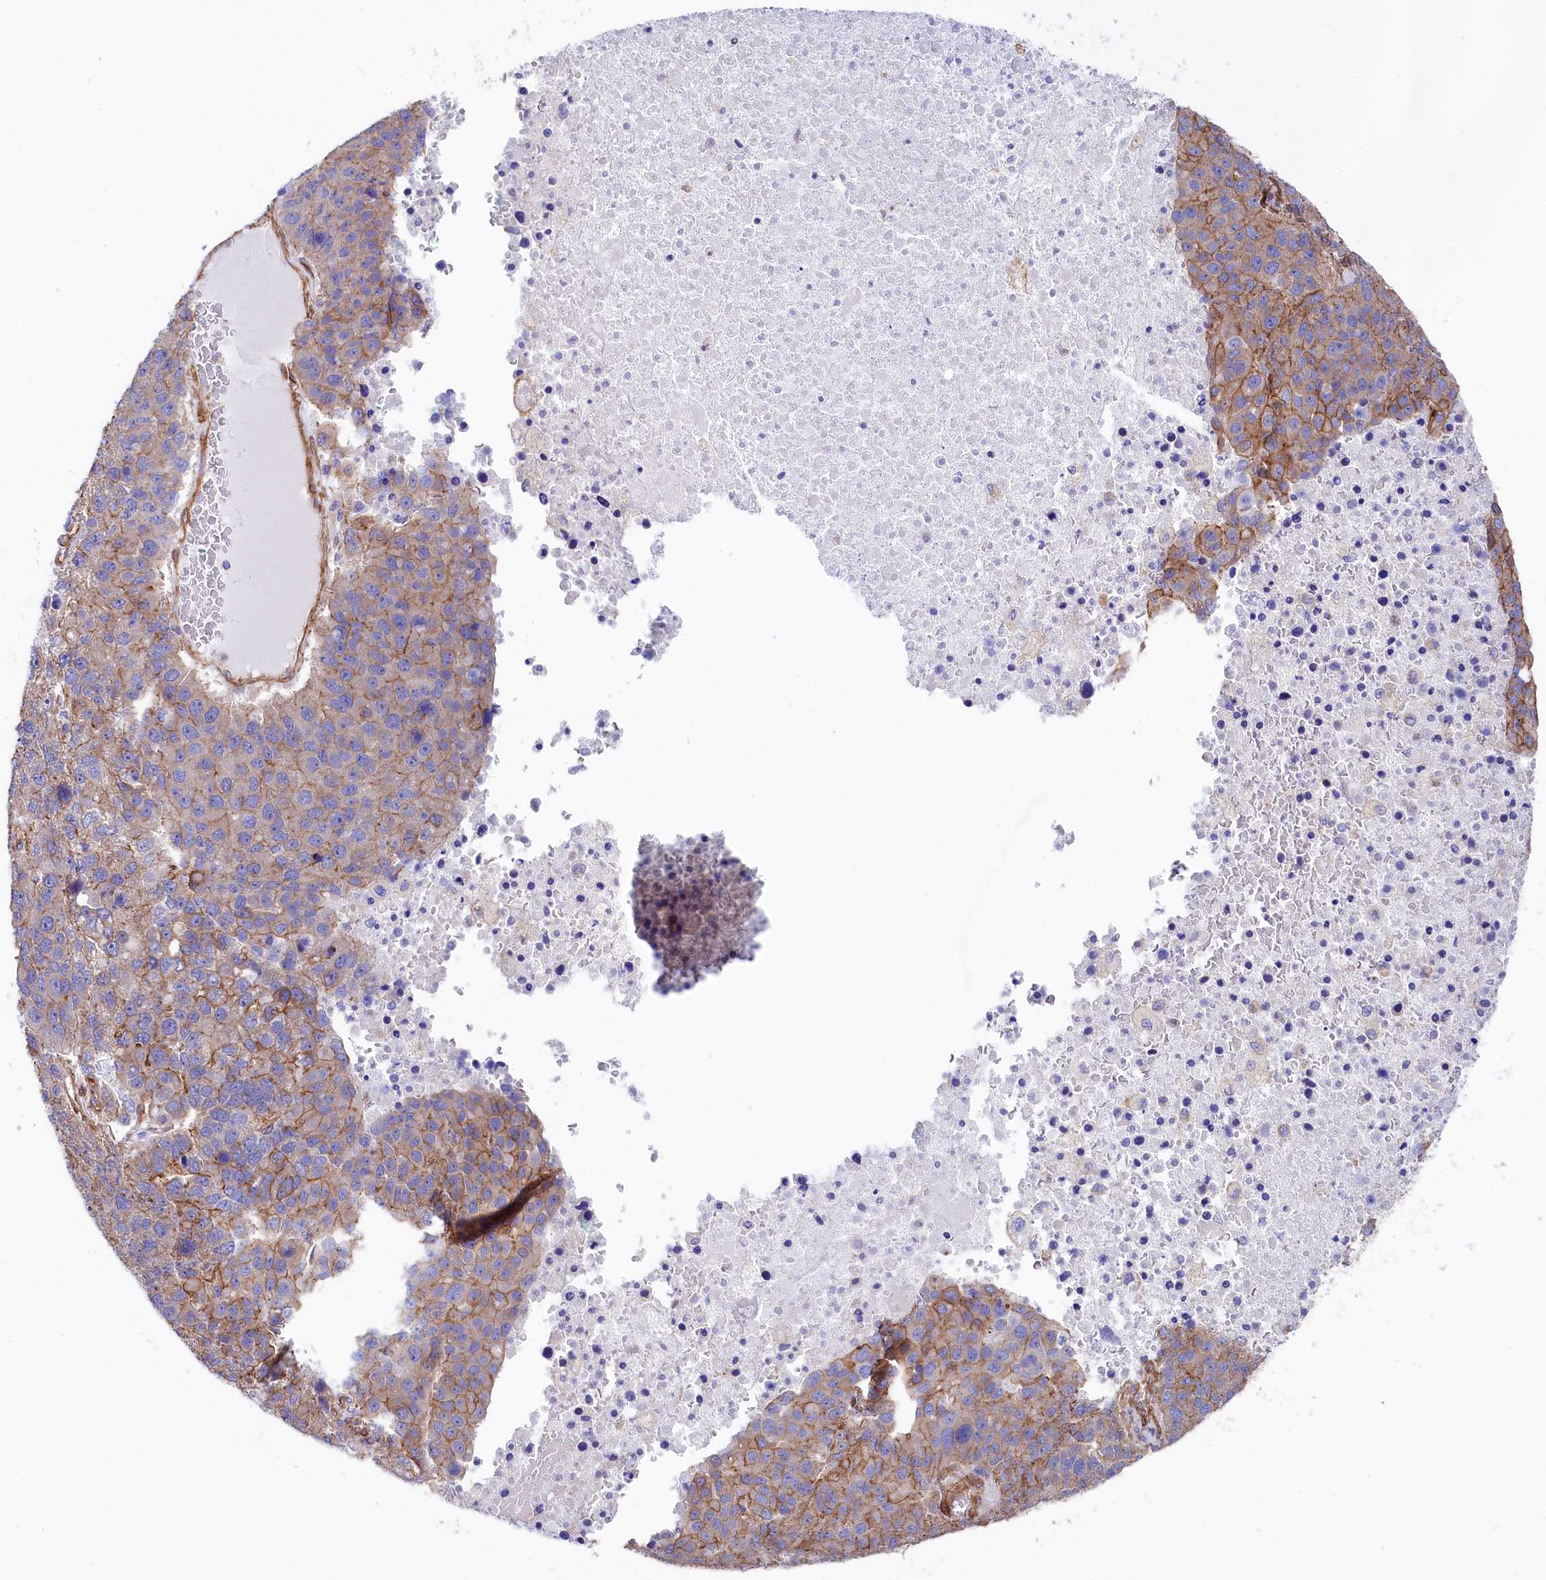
{"staining": {"intensity": "moderate", "quantity": "25%-75%", "location": "cytoplasmic/membranous"}, "tissue": "pancreatic cancer", "cell_type": "Tumor cells", "image_type": "cancer", "snomed": [{"axis": "morphology", "description": "Adenocarcinoma, NOS"}, {"axis": "topography", "description": "Pancreas"}], "caption": "Immunohistochemical staining of human pancreatic cancer reveals moderate cytoplasmic/membranous protein expression in about 25%-75% of tumor cells. The staining was performed using DAB, with brown indicating positive protein expression. Nuclei are stained blue with hematoxylin.", "gene": "TNKS1BP1", "patient": {"sex": "female", "age": 61}}